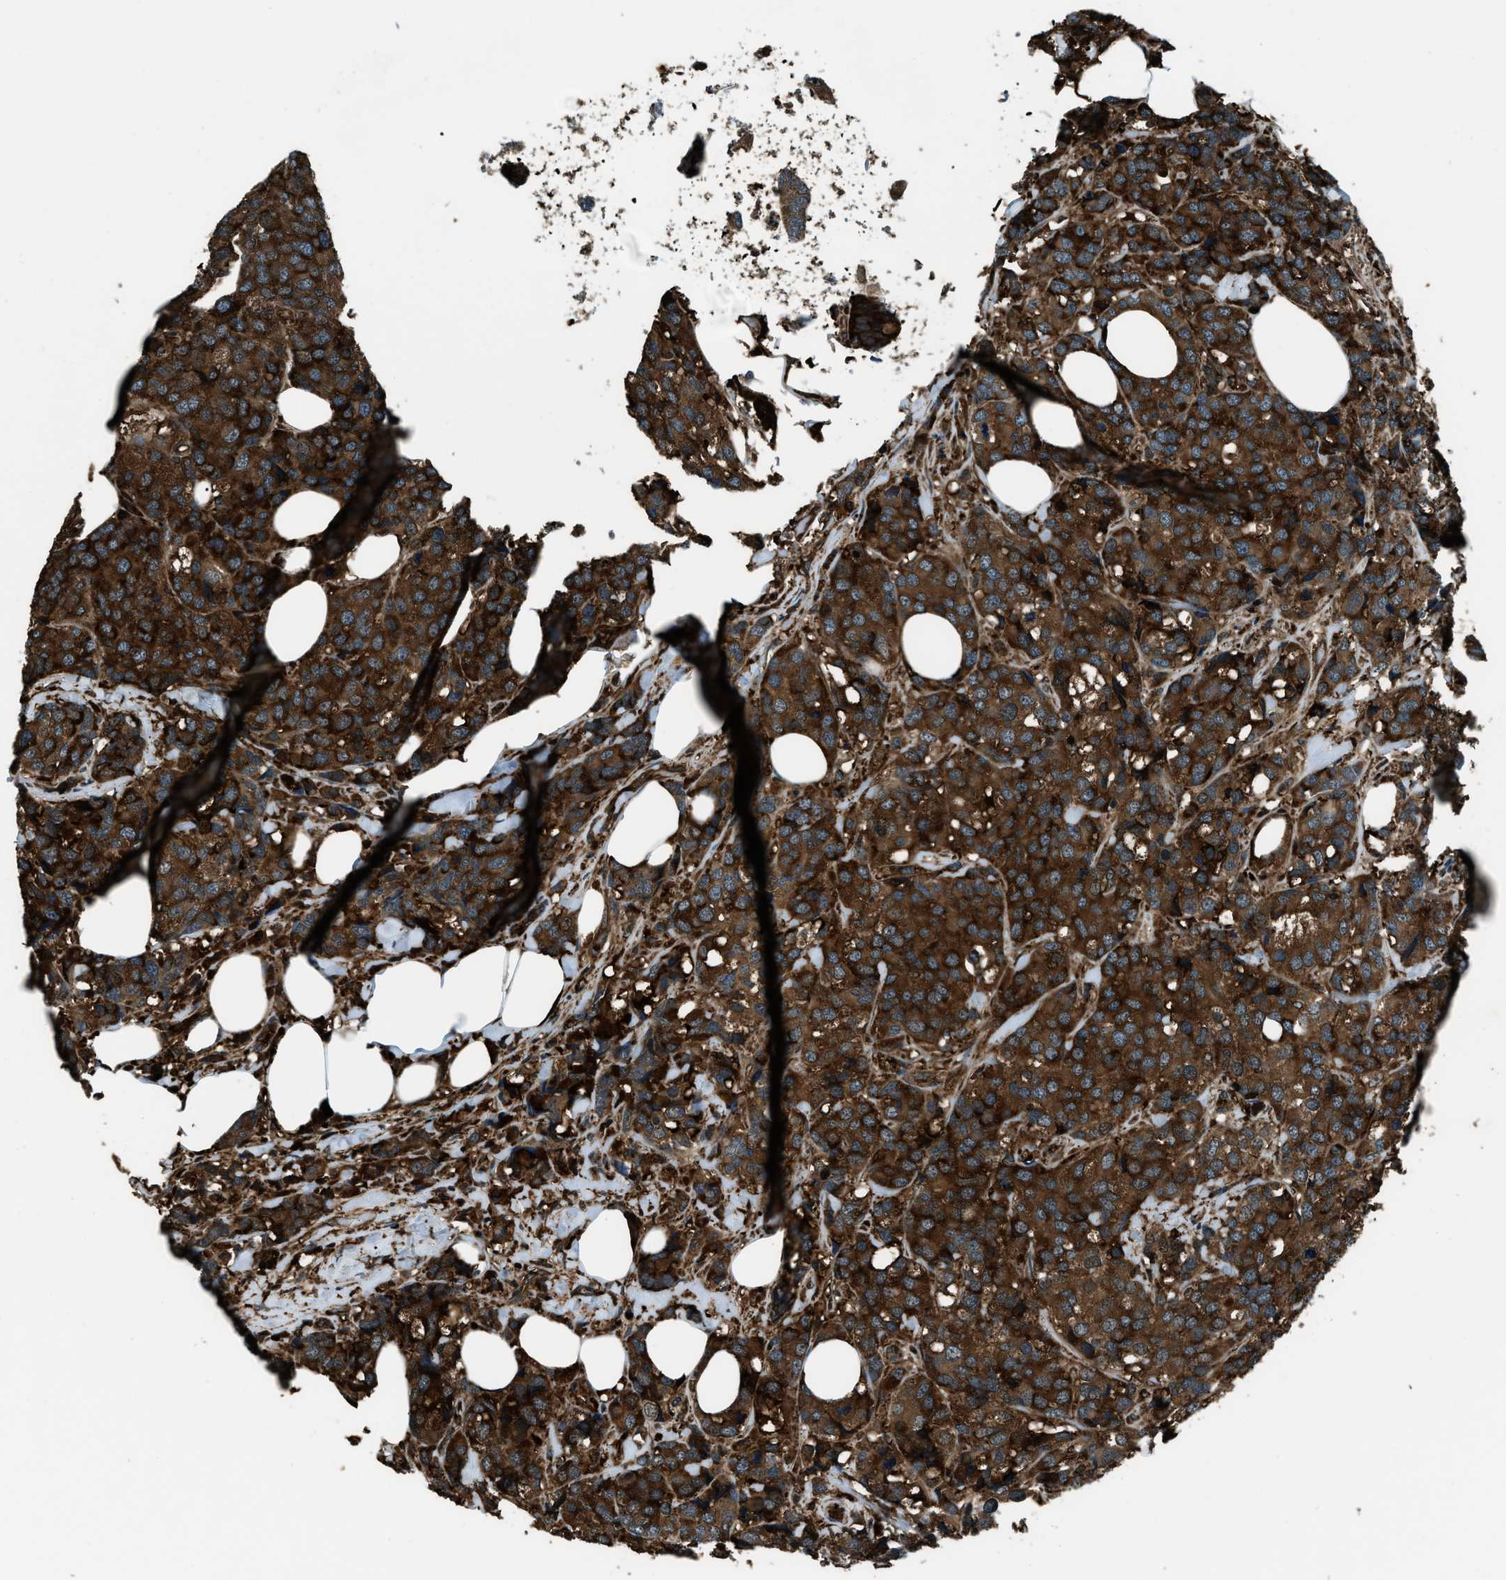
{"staining": {"intensity": "strong", "quantity": ">75%", "location": "cytoplasmic/membranous"}, "tissue": "breast cancer", "cell_type": "Tumor cells", "image_type": "cancer", "snomed": [{"axis": "morphology", "description": "Lobular carcinoma"}, {"axis": "topography", "description": "Breast"}], "caption": "High-magnification brightfield microscopy of breast cancer (lobular carcinoma) stained with DAB (3,3'-diaminobenzidine) (brown) and counterstained with hematoxylin (blue). tumor cells exhibit strong cytoplasmic/membranous expression is appreciated in about>75% of cells.", "gene": "SNX30", "patient": {"sex": "female", "age": 59}}